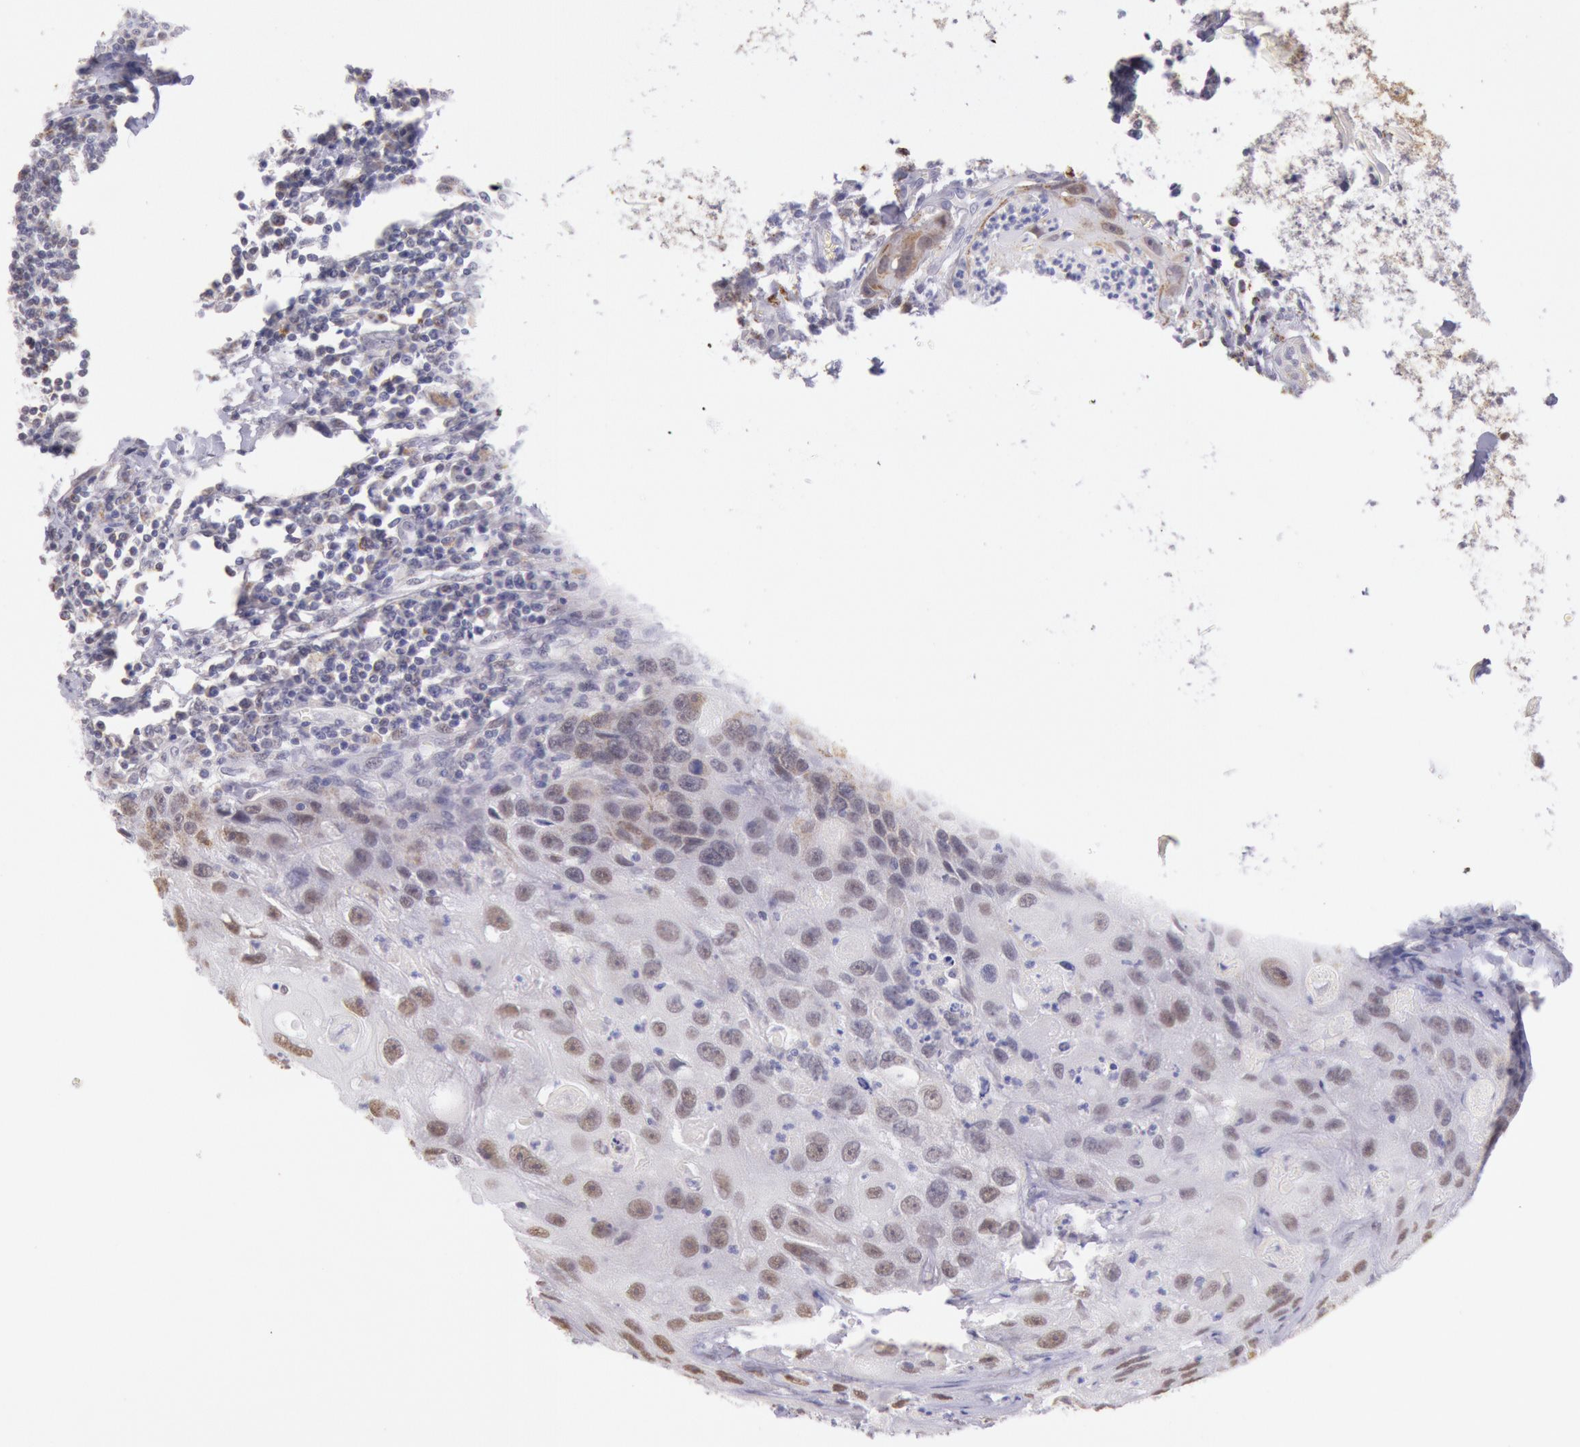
{"staining": {"intensity": "weak", "quantity": "25%-75%", "location": "cytoplasmic/membranous"}, "tissue": "head and neck cancer", "cell_type": "Tumor cells", "image_type": "cancer", "snomed": [{"axis": "morphology", "description": "Squamous cell carcinoma, NOS"}, {"axis": "topography", "description": "Head-Neck"}], "caption": "Immunohistochemistry (IHC) of human squamous cell carcinoma (head and neck) reveals low levels of weak cytoplasmic/membranous expression in about 25%-75% of tumor cells.", "gene": "FRMD6", "patient": {"sex": "male", "age": 64}}